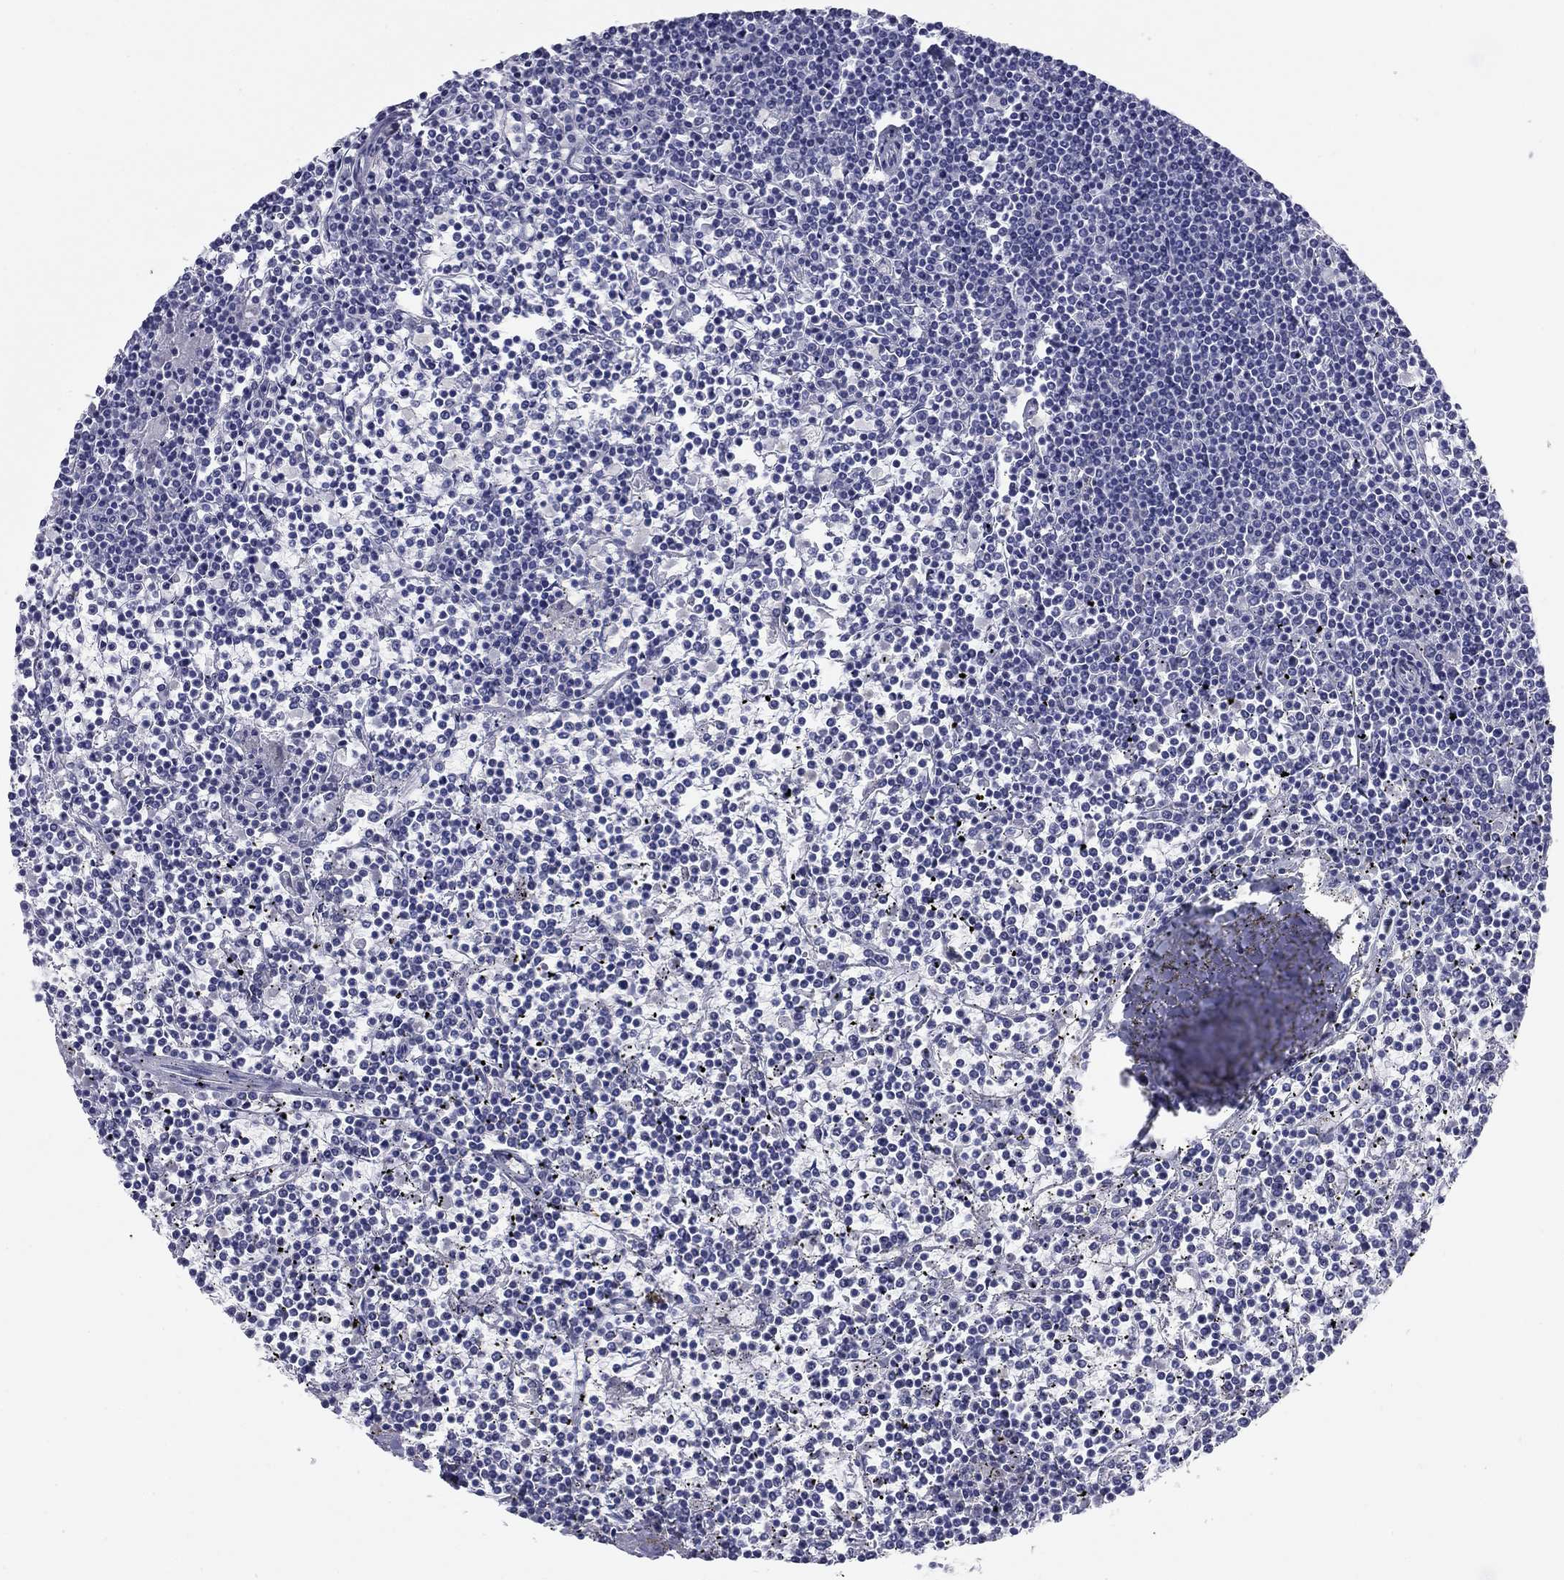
{"staining": {"intensity": "negative", "quantity": "none", "location": "none"}, "tissue": "lymphoma", "cell_type": "Tumor cells", "image_type": "cancer", "snomed": [{"axis": "morphology", "description": "Malignant lymphoma, non-Hodgkin's type, Low grade"}, {"axis": "topography", "description": "Spleen"}], "caption": "The histopathology image shows no significant positivity in tumor cells of malignant lymphoma, non-Hodgkin's type (low-grade). (Stains: DAB (3,3'-diaminobenzidine) immunohistochemistry with hematoxylin counter stain, Microscopy: brightfield microscopy at high magnification).", "gene": "KRT75", "patient": {"sex": "female", "age": 19}}